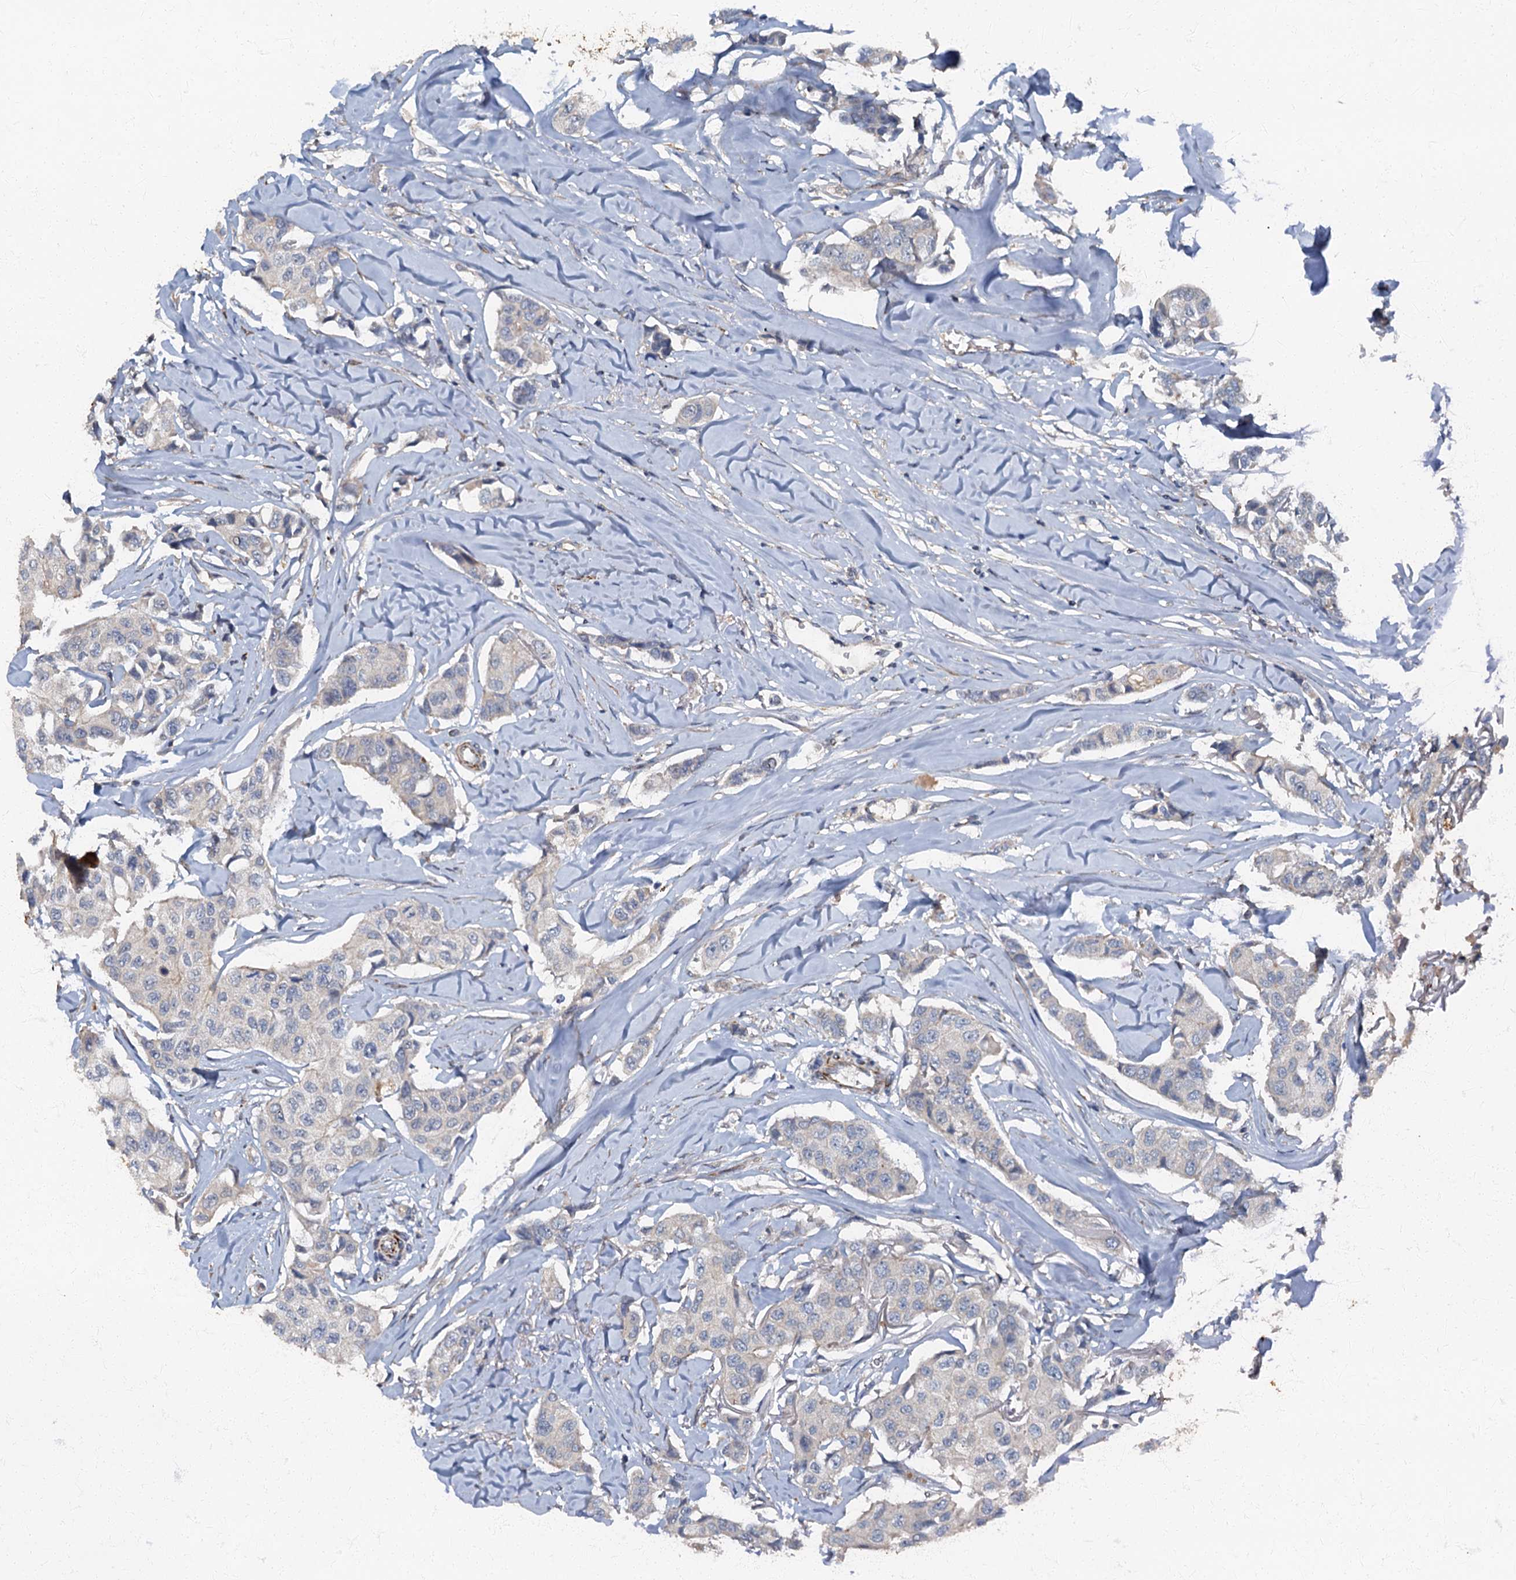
{"staining": {"intensity": "negative", "quantity": "none", "location": "none"}, "tissue": "breast cancer", "cell_type": "Tumor cells", "image_type": "cancer", "snomed": [{"axis": "morphology", "description": "Duct carcinoma"}, {"axis": "topography", "description": "Breast"}], "caption": "This is an IHC image of human infiltrating ductal carcinoma (breast). There is no expression in tumor cells.", "gene": "ARL11", "patient": {"sex": "female", "age": 80}}